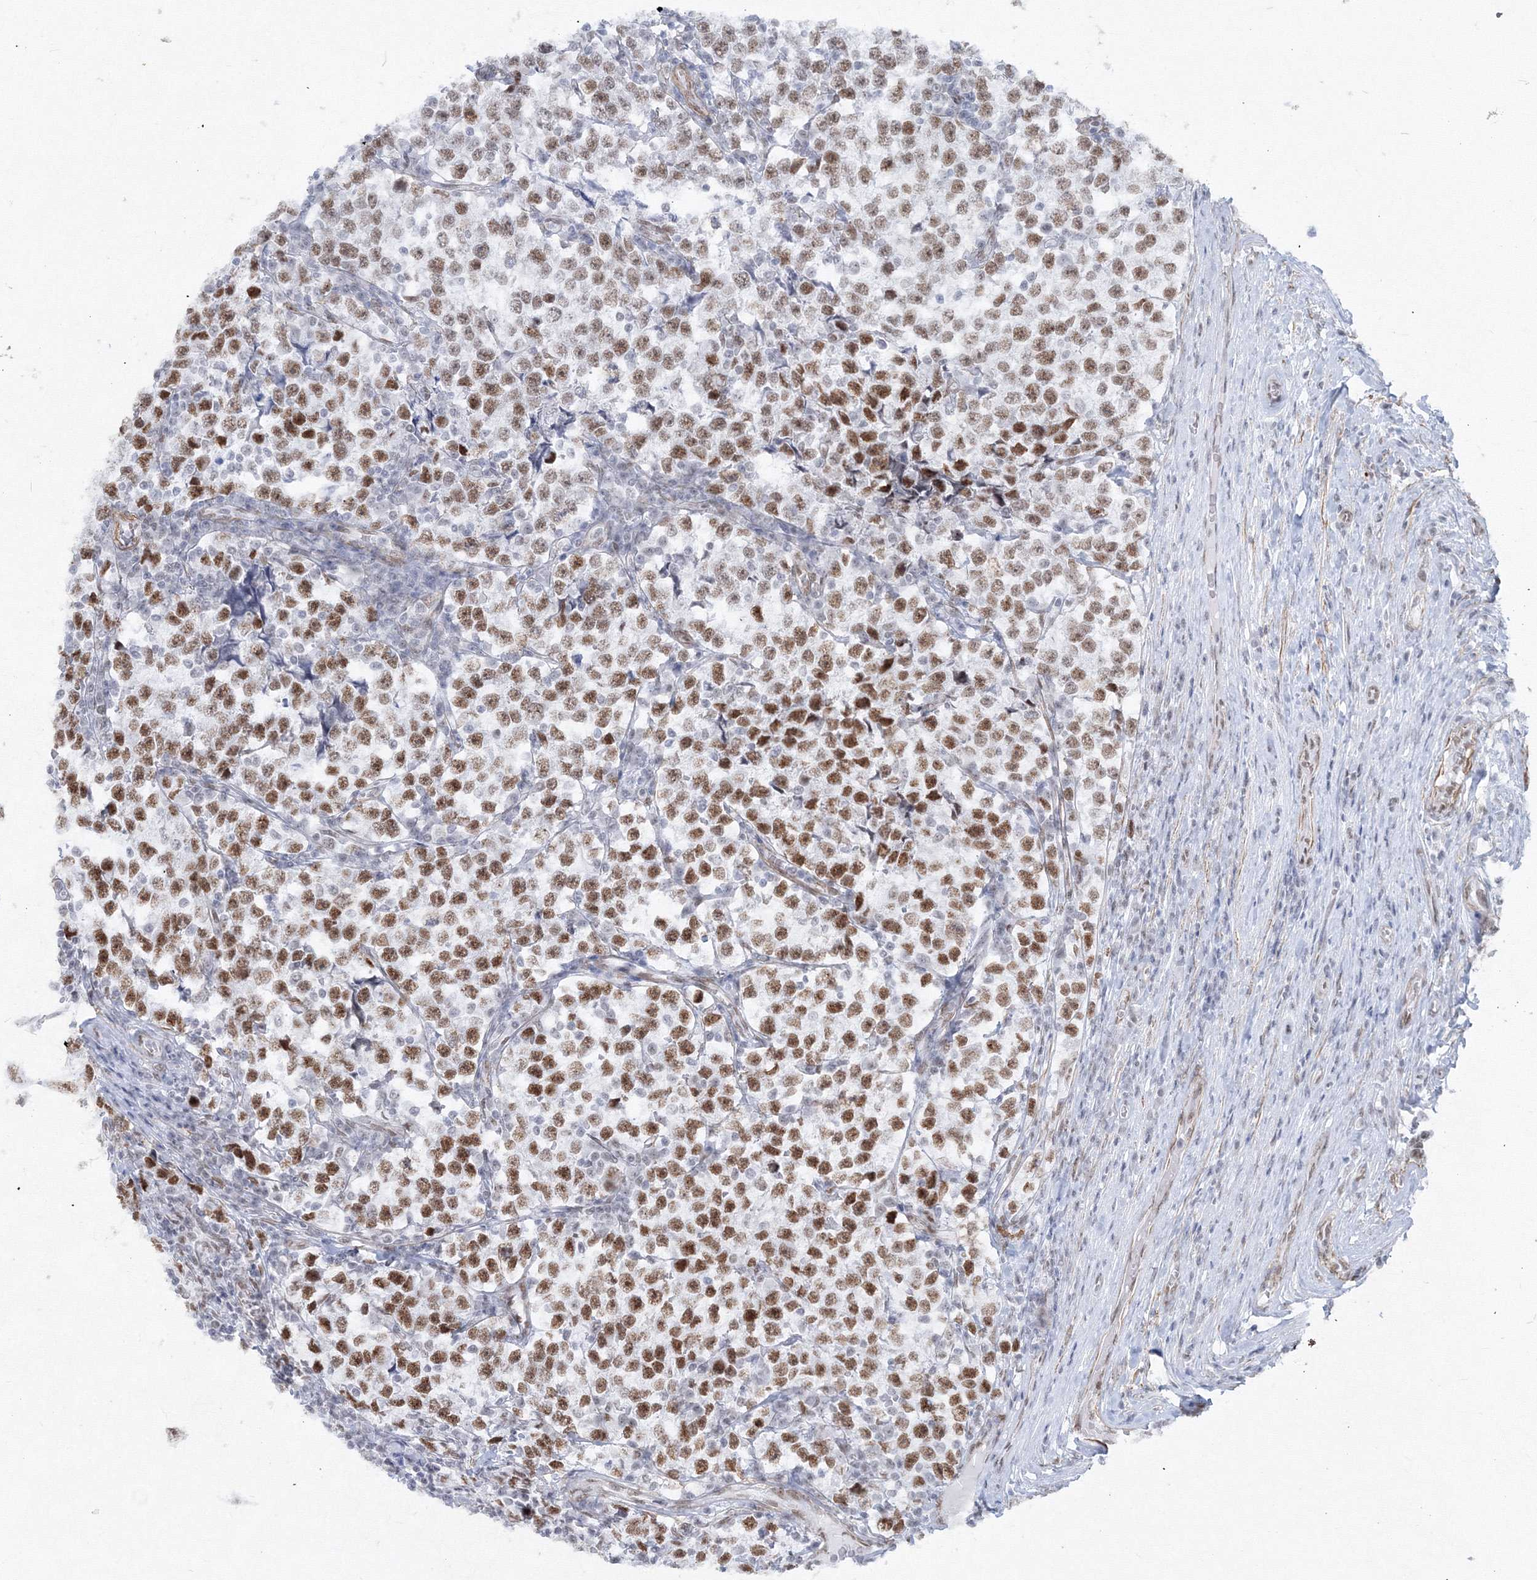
{"staining": {"intensity": "moderate", "quantity": ">75%", "location": "nuclear"}, "tissue": "testis cancer", "cell_type": "Tumor cells", "image_type": "cancer", "snomed": [{"axis": "morphology", "description": "Normal tissue, NOS"}, {"axis": "morphology", "description": "Seminoma, NOS"}, {"axis": "topography", "description": "Testis"}], "caption": "Immunohistochemistry (IHC) histopathology image of human testis cancer stained for a protein (brown), which demonstrates medium levels of moderate nuclear staining in approximately >75% of tumor cells.", "gene": "ZNF638", "patient": {"sex": "male", "age": 43}}